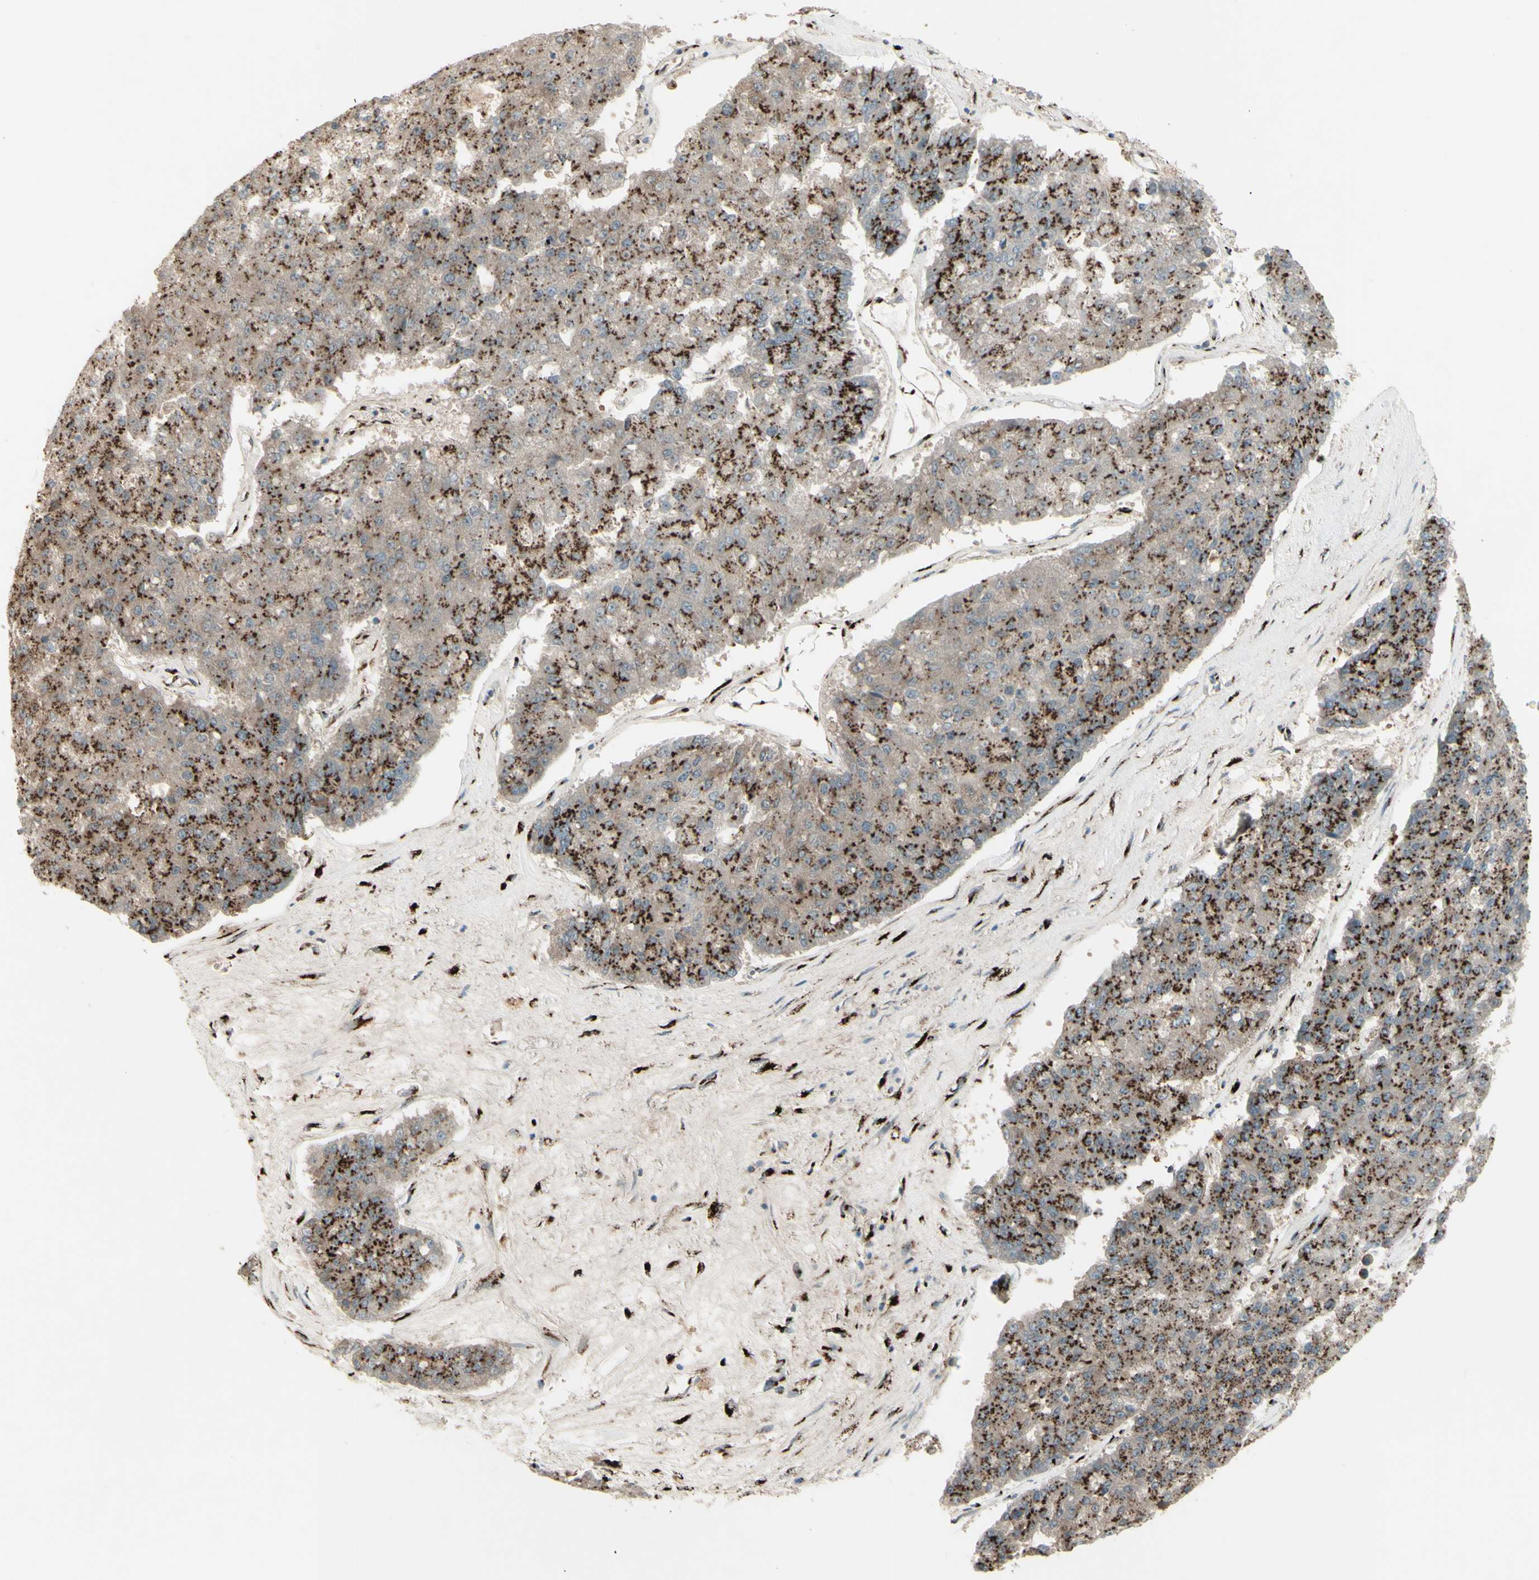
{"staining": {"intensity": "moderate", "quantity": ">75%", "location": "cytoplasmic/membranous"}, "tissue": "pancreatic cancer", "cell_type": "Tumor cells", "image_type": "cancer", "snomed": [{"axis": "morphology", "description": "Adenocarcinoma, NOS"}, {"axis": "topography", "description": "Pancreas"}], "caption": "Protein staining by immunohistochemistry (IHC) reveals moderate cytoplasmic/membranous positivity in approximately >75% of tumor cells in pancreatic cancer (adenocarcinoma).", "gene": "BPNT2", "patient": {"sex": "male", "age": 50}}